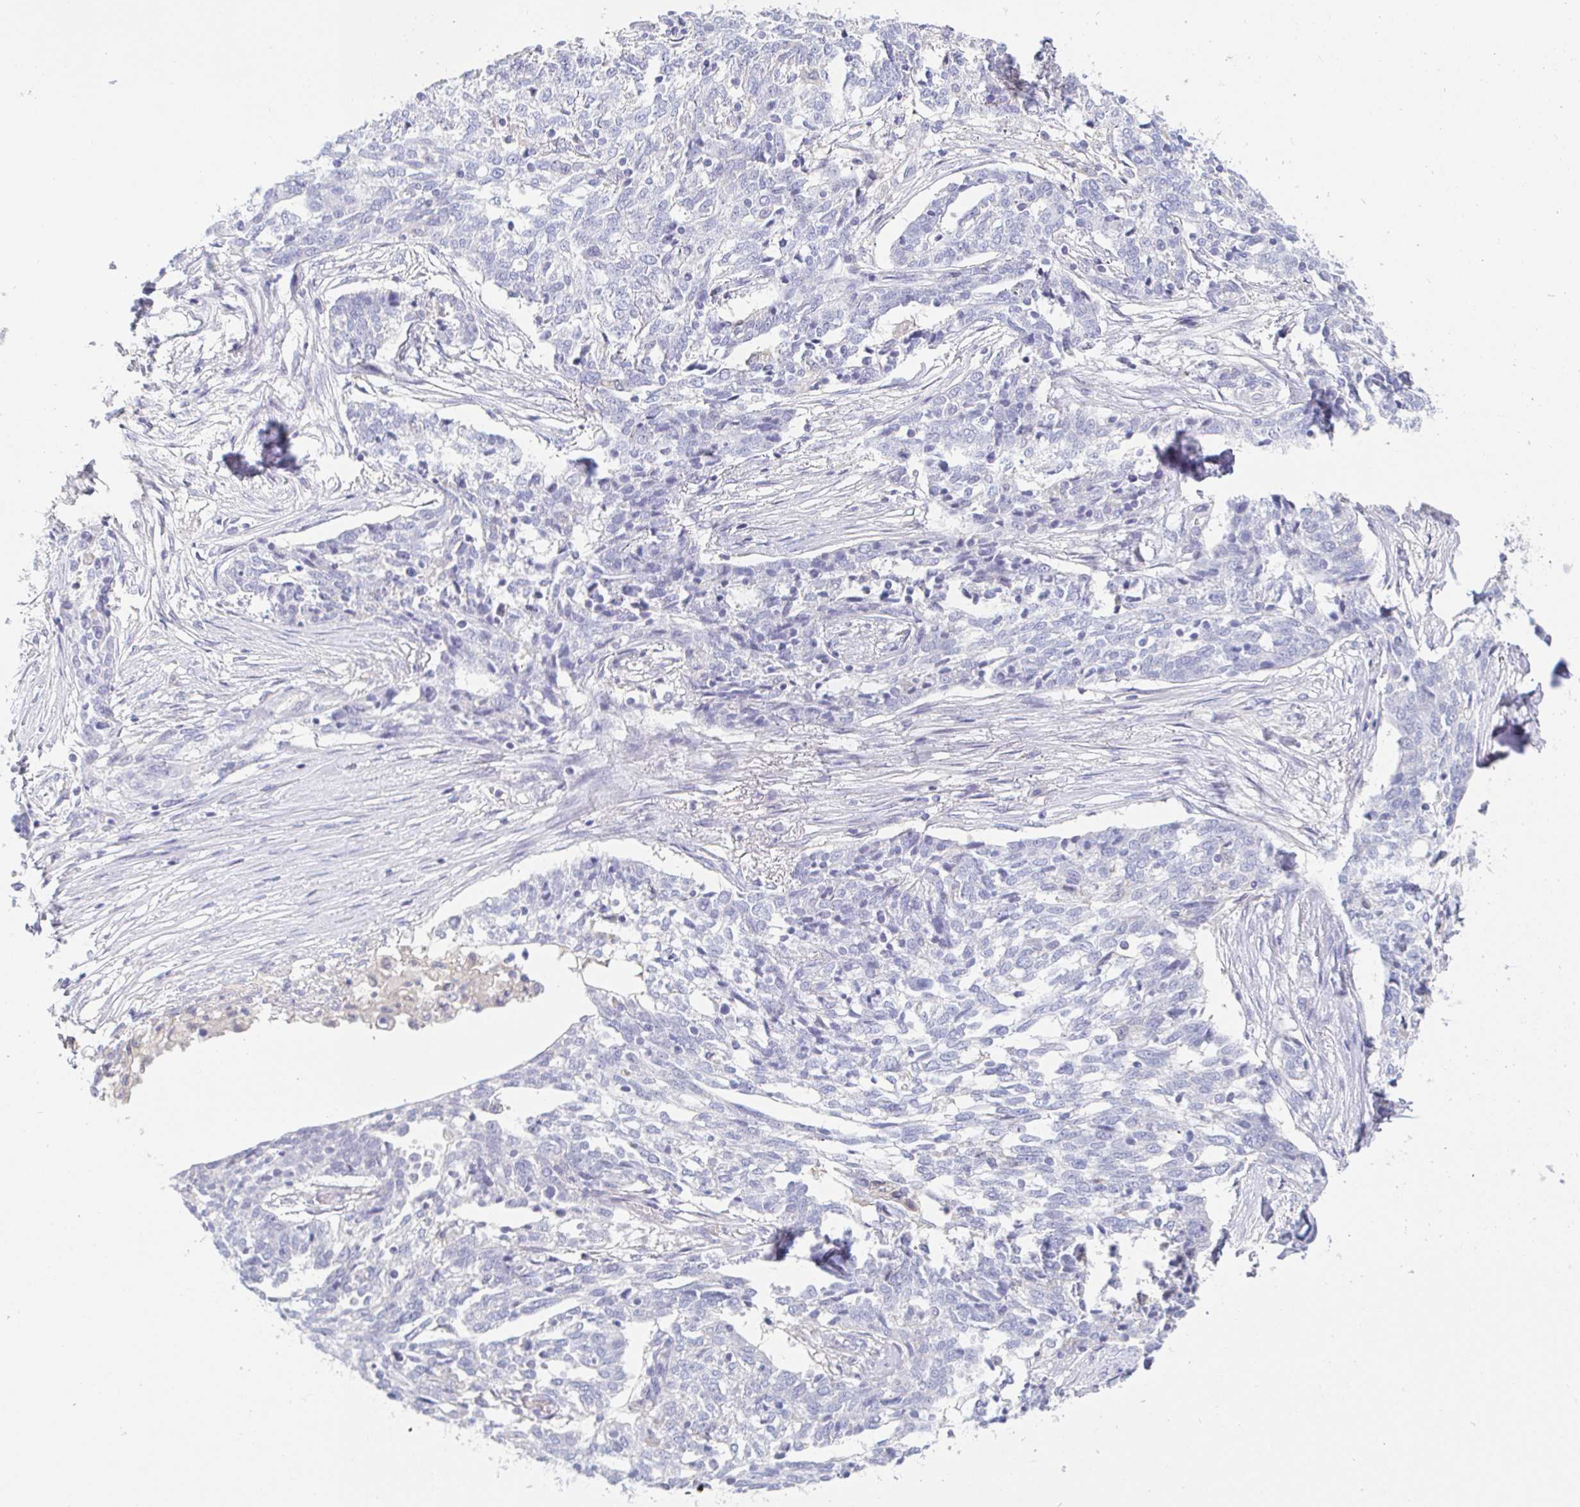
{"staining": {"intensity": "negative", "quantity": "none", "location": "none"}, "tissue": "ovarian cancer", "cell_type": "Tumor cells", "image_type": "cancer", "snomed": [{"axis": "morphology", "description": "Cystadenocarcinoma, serous, NOS"}, {"axis": "topography", "description": "Ovary"}], "caption": "Tumor cells show no significant positivity in ovarian serous cystadenocarcinoma. (Stains: DAB (3,3'-diaminobenzidine) IHC with hematoxylin counter stain, Microscopy: brightfield microscopy at high magnification).", "gene": "PDE6B", "patient": {"sex": "female", "age": 67}}